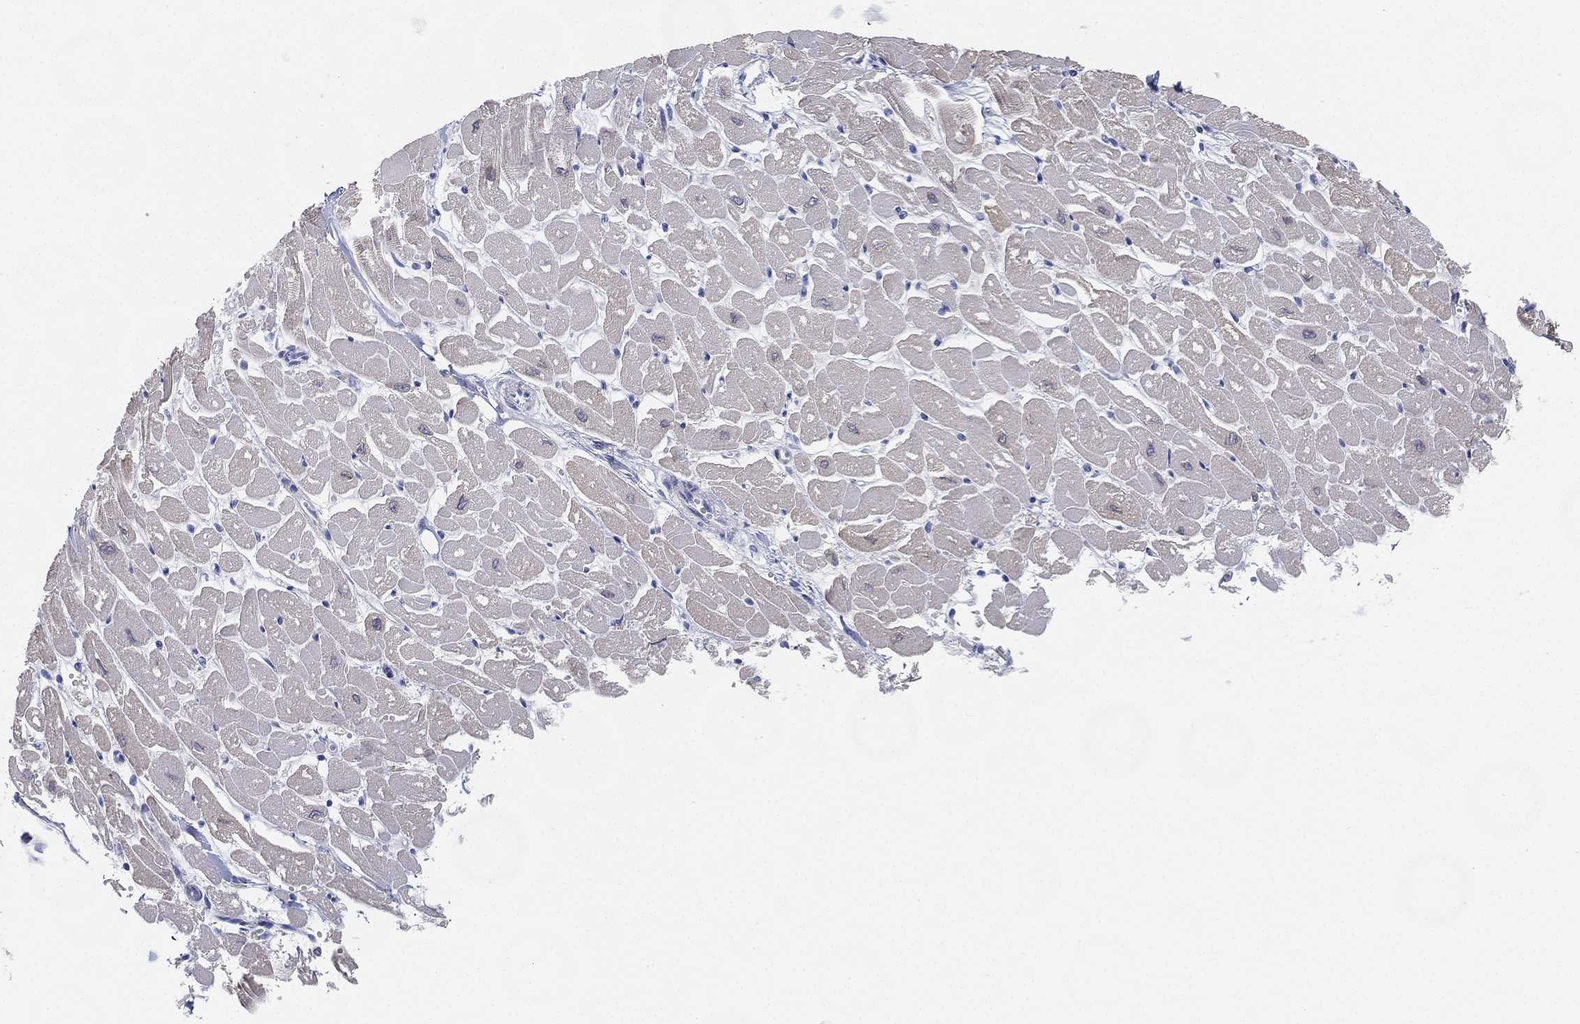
{"staining": {"intensity": "negative", "quantity": "none", "location": "none"}, "tissue": "heart muscle", "cell_type": "Cardiomyocytes", "image_type": "normal", "snomed": [{"axis": "morphology", "description": "Normal tissue, NOS"}, {"axis": "topography", "description": "Heart"}], "caption": "Immunohistochemistry (IHC) histopathology image of normal heart muscle: heart muscle stained with DAB (3,3'-diaminobenzidine) shows no significant protein positivity in cardiomyocytes. (Brightfield microscopy of DAB immunohistochemistry (IHC) at high magnification).", "gene": "GPR61", "patient": {"sex": "male", "age": 57}}